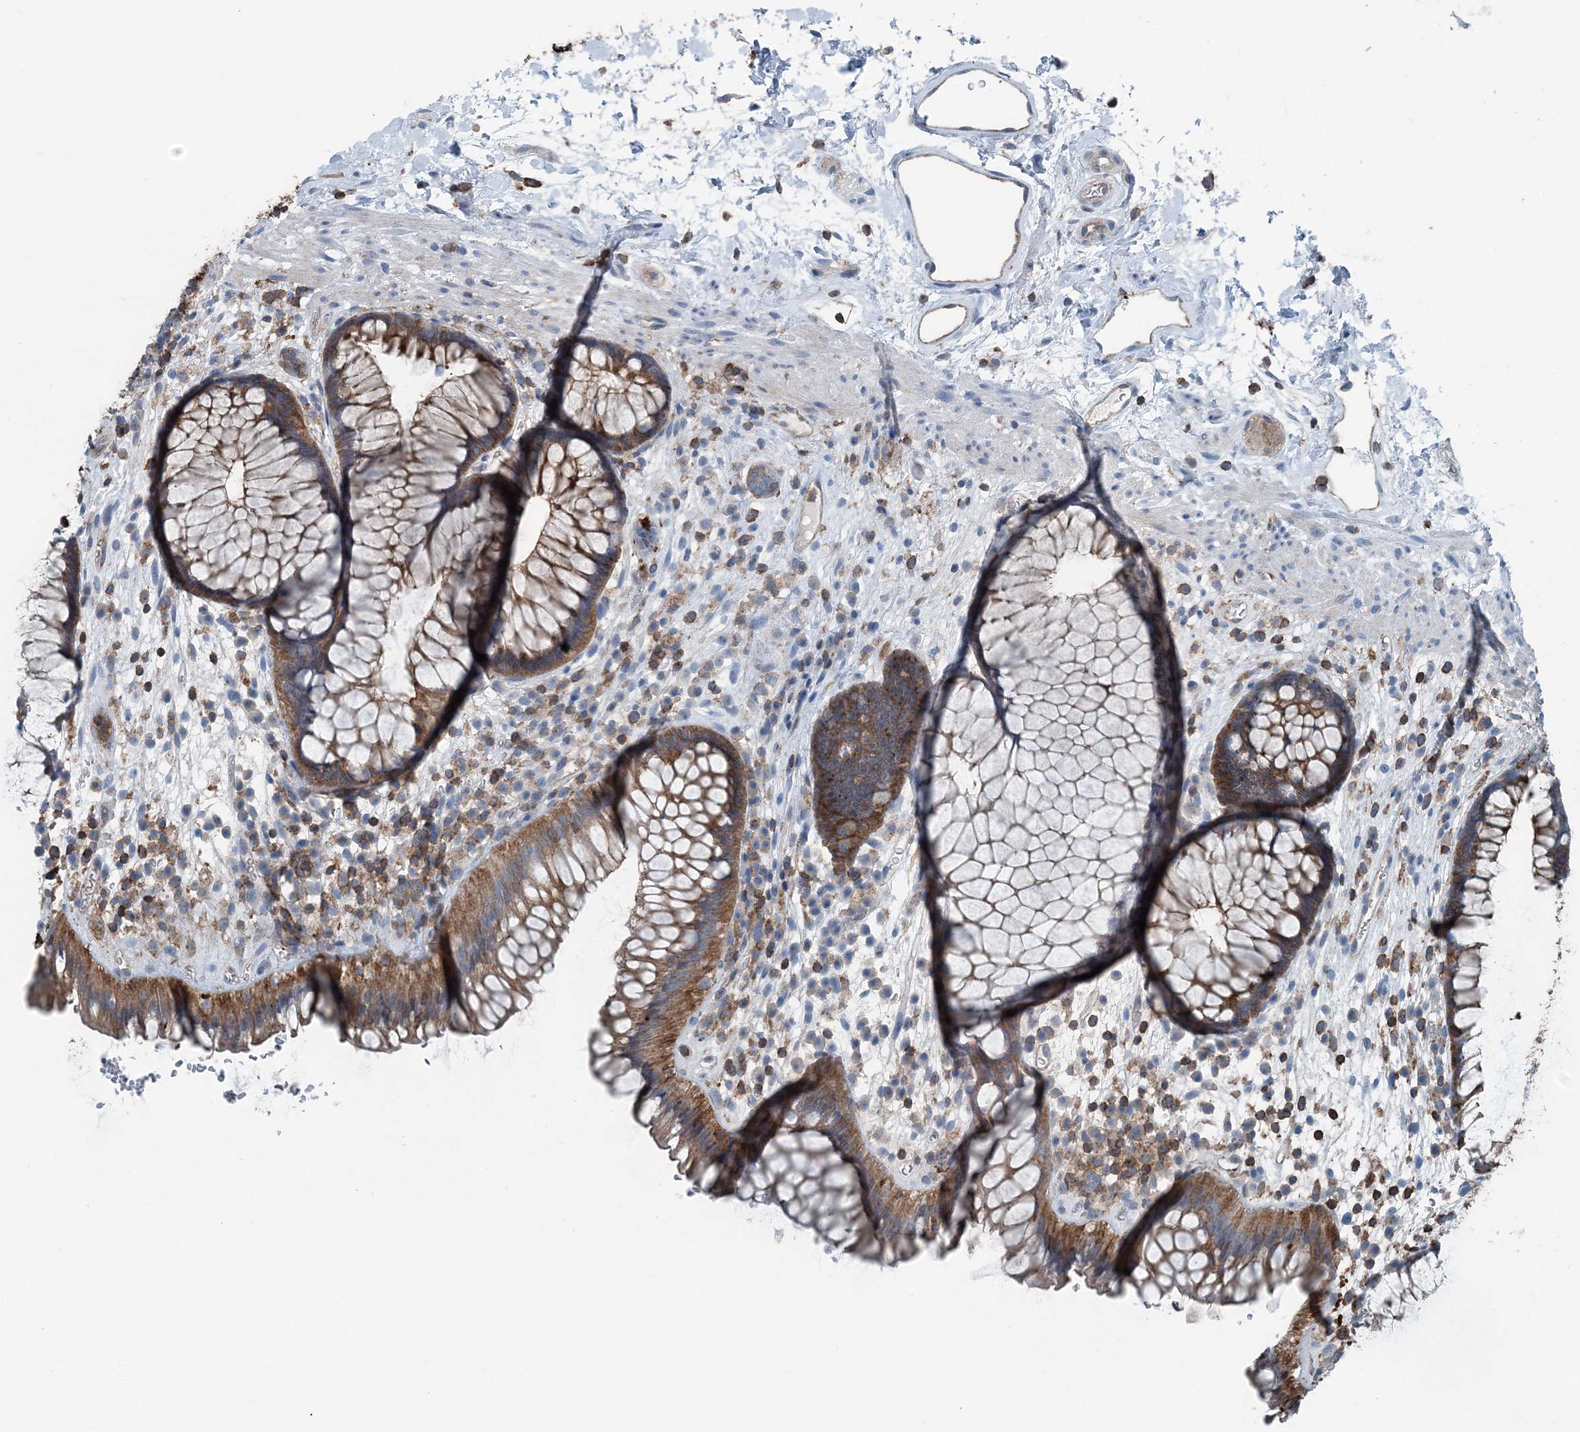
{"staining": {"intensity": "strong", "quantity": ">75%", "location": "cytoplasmic/membranous"}, "tissue": "rectum", "cell_type": "Glandular cells", "image_type": "normal", "snomed": [{"axis": "morphology", "description": "Normal tissue, NOS"}, {"axis": "topography", "description": "Rectum"}], "caption": "The immunohistochemical stain highlights strong cytoplasmic/membranous staining in glandular cells of normal rectum.", "gene": "CFL1", "patient": {"sex": "male", "age": 51}}